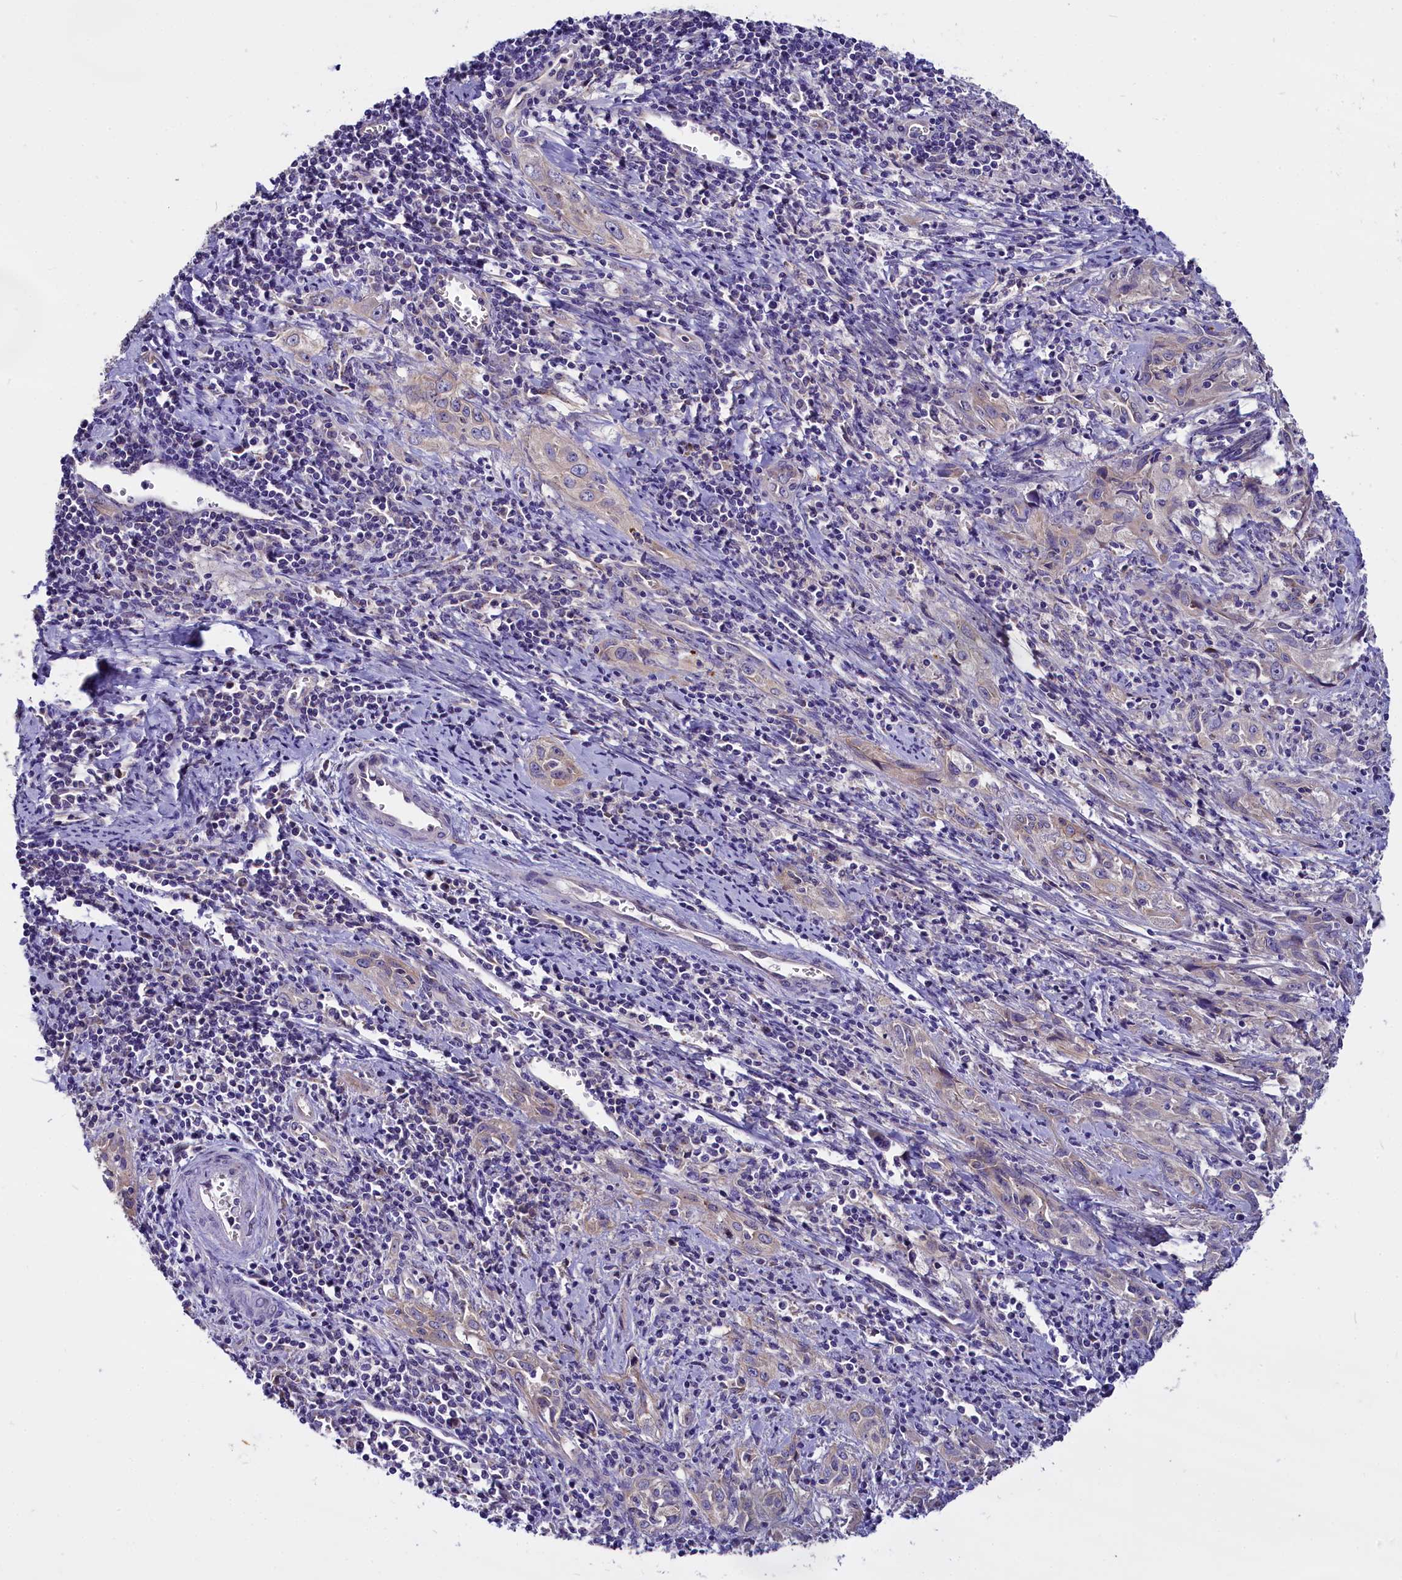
{"staining": {"intensity": "negative", "quantity": "none", "location": "none"}, "tissue": "cervical cancer", "cell_type": "Tumor cells", "image_type": "cancer", "snomed": [{"axis": "morphology", "description": "Squamous cell carcinoma, NOS"}, {"axis": "topography", "description": "Cervix"}], "caption": "Immunohistochemistry (IHC) of cervical cancer reveals no staining in tumor cells.", "gene": "CEP170", "patient": {"sex": "female", "age": 57}}